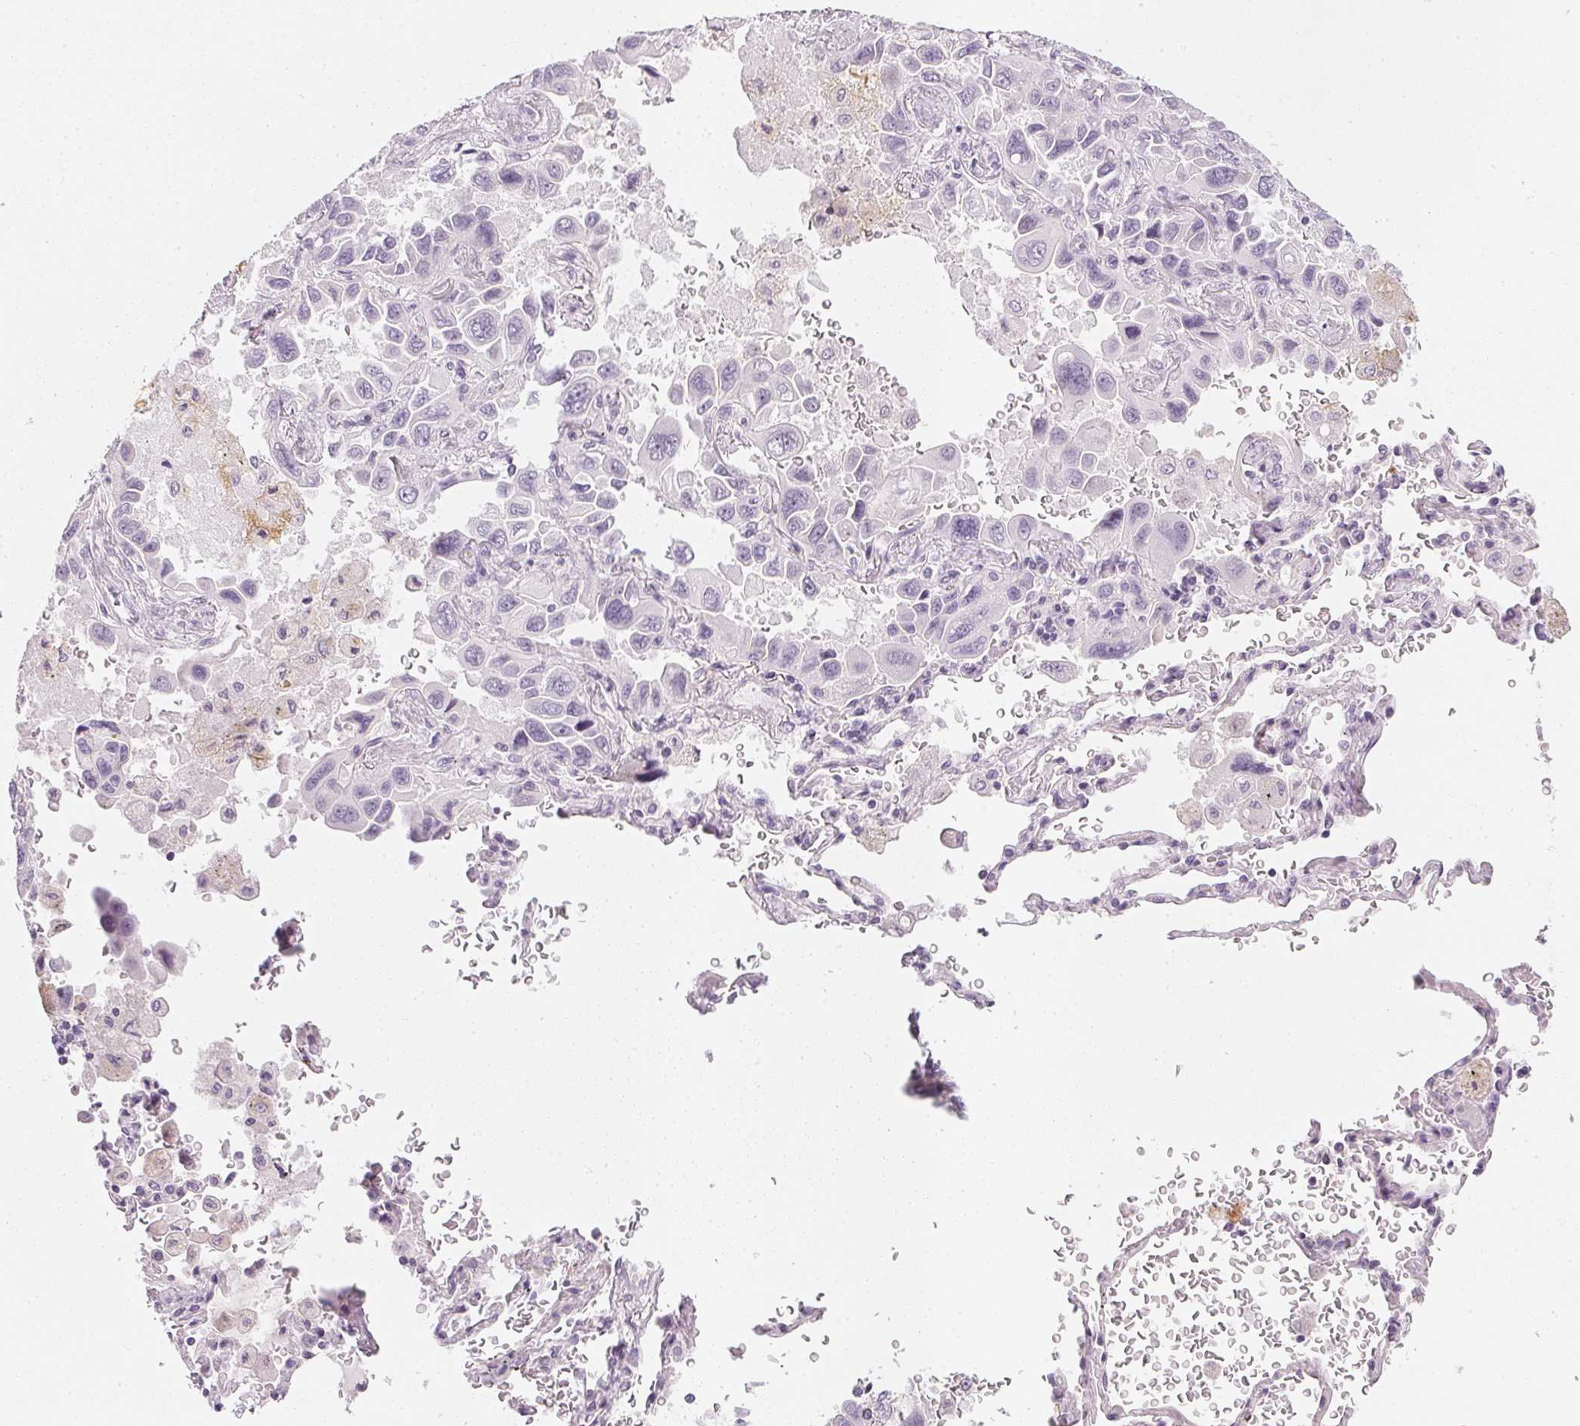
{"staining": {"intensity": "negative", "quantity": "none", "location": "none"}, "tissue": "lung cancer", "cell_type": "Tumor cells", "image_type": "cancer", "snomed": [{"axis": "morphology", "description": "Adenocarcinoma, NOS"}, {"axis": "topography", "description": "Lung"}], "caption": "DAB (3,3'-diaminobenzidine) immunohistochemical staining of human lung cancer (adenocarcinoma) reveals no significant staining in tumor cells.", "gene": "CHST4", "patient": {"sex": "male", "age": 64}}